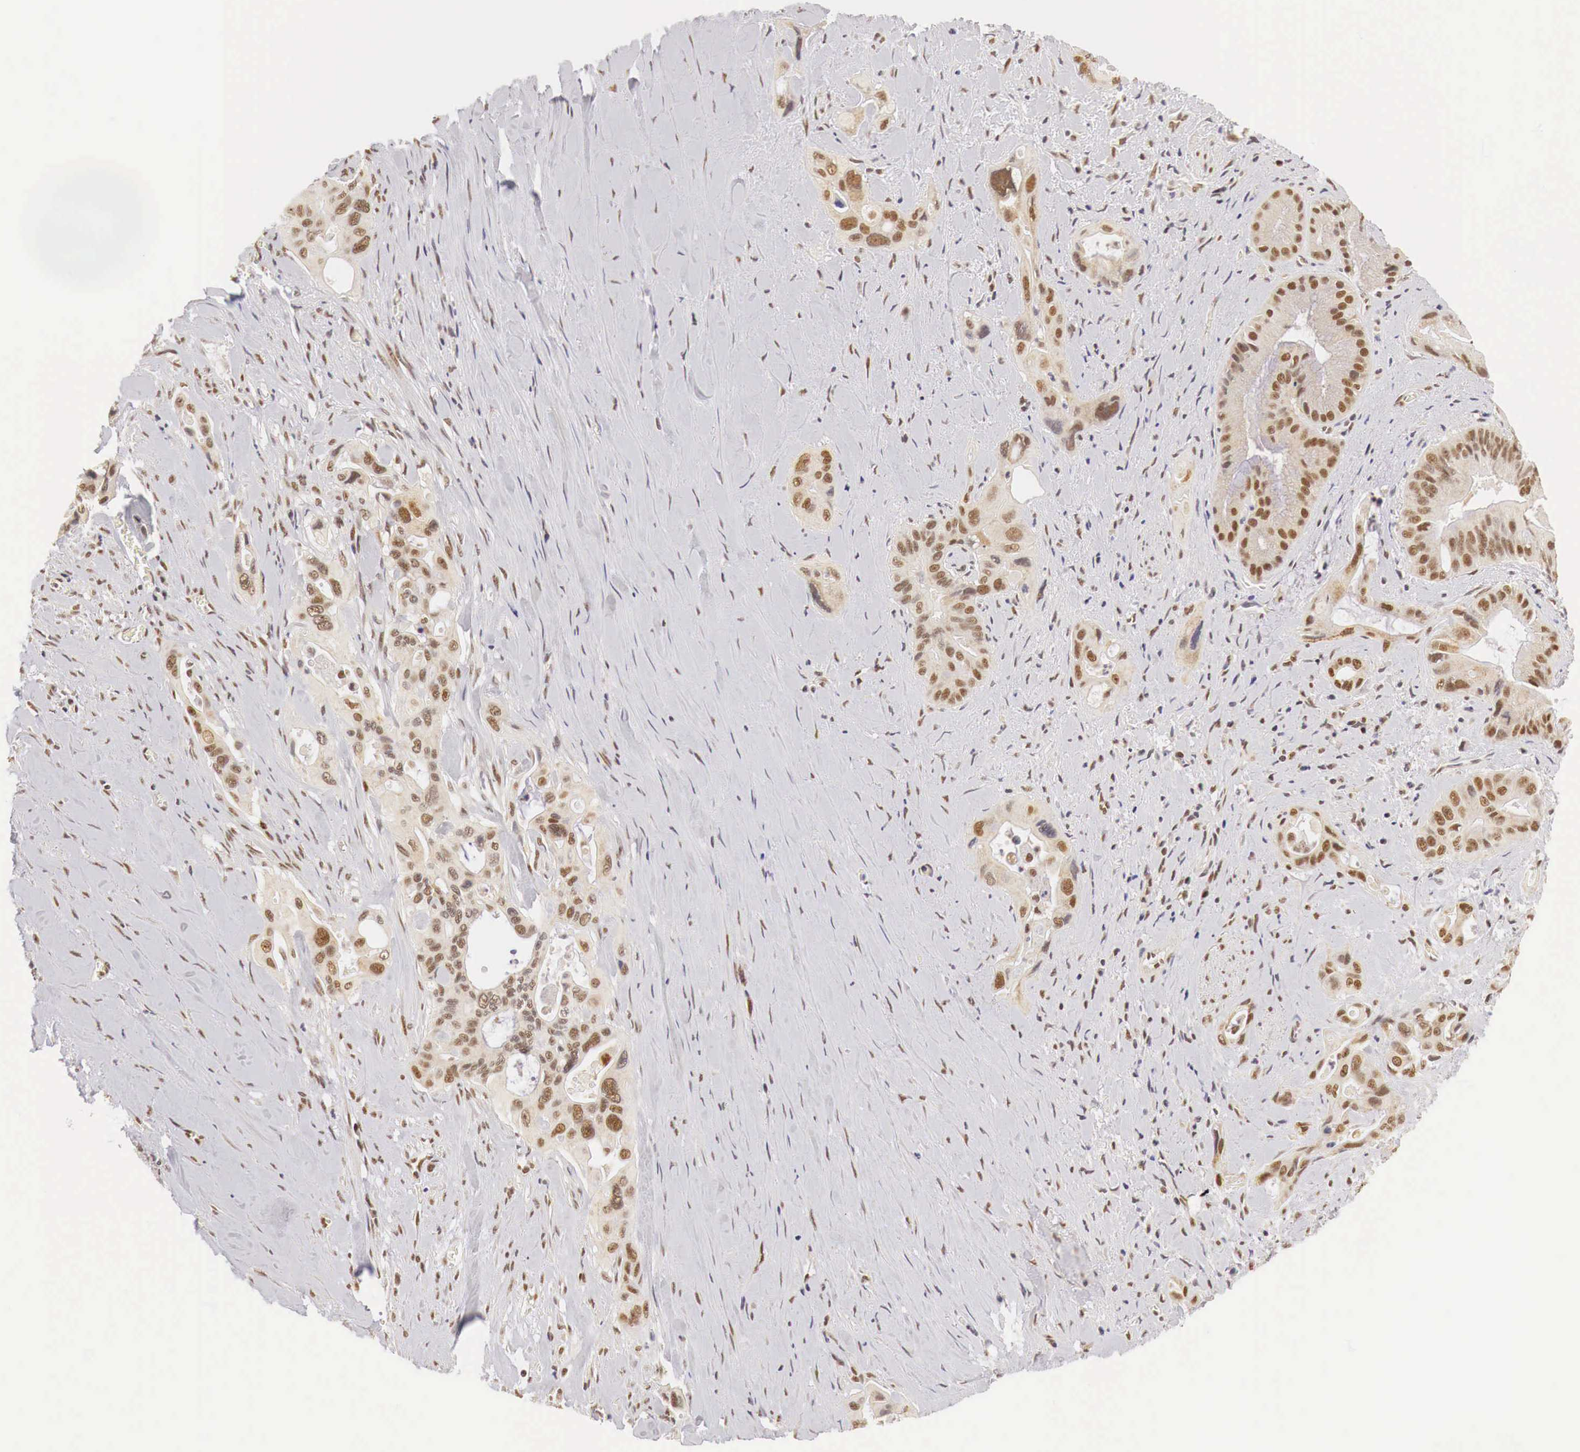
{"staining": {"intensity": "weak", "quantity": ">75%", "location": "cytoplasmic/membranous,nuclear"}, "tissue": "pancreatic cancer", "cell_type": "Tumor cells", "image_type": "cancer", "snomed": [{"axis": "morphology", "description": "Adenocarcinoma, NOS"}, {"axis": "topography", "description": "Pancreas"}], "caption": "Pancreatic cancer stained with IHC shows weak cytoplasmic/membranous and nuclear expression in approximately >75% of tumor cells.", "gene": "GPKOW", "patient": {"sex": "male", "age": 77}}